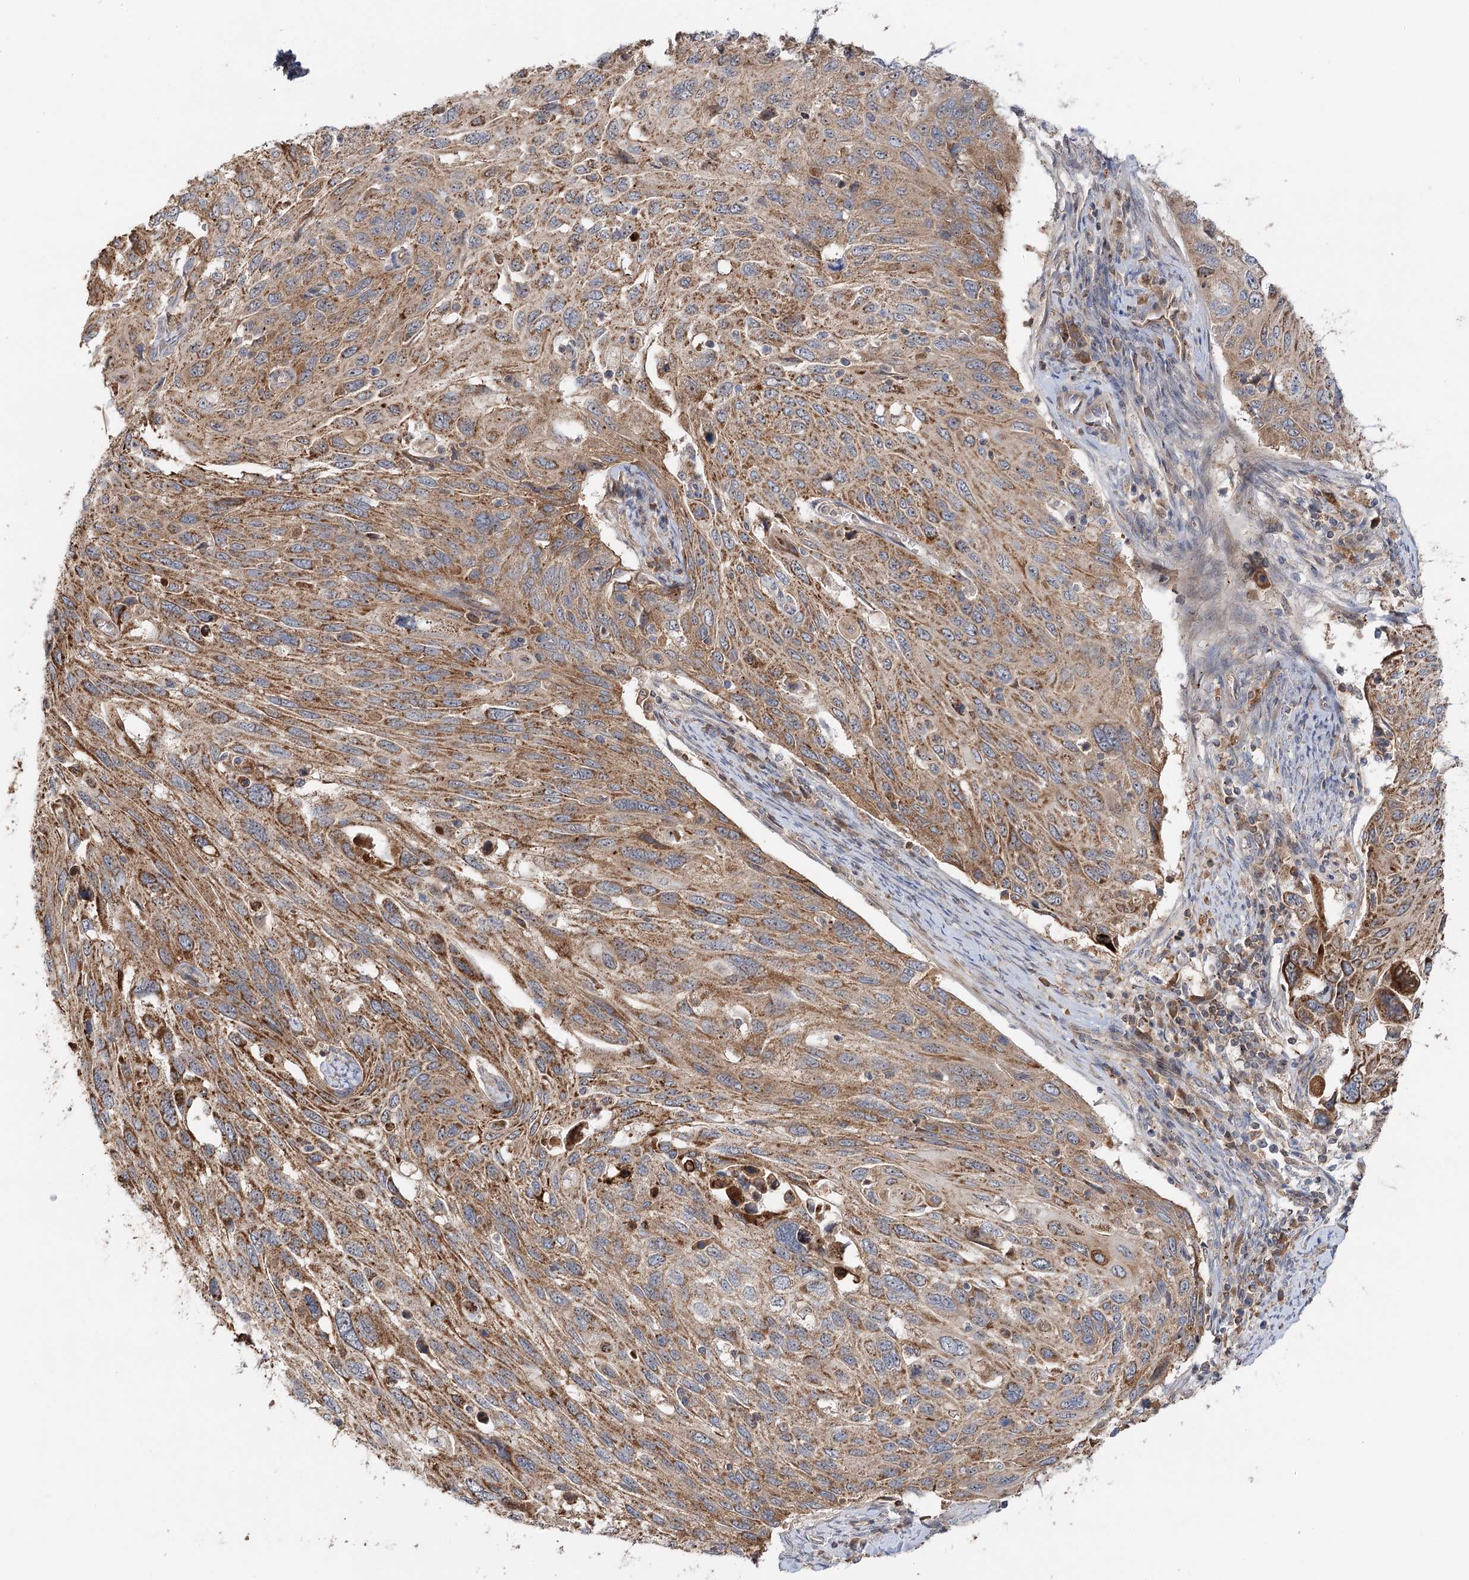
{"staining": {"intensity": "moderate", "quantity": ">75%", "location": "cytoplasmic/membranous"}, "tissue": "cervical cancer", "cell_type": "Tumor cells", "image_type": "cancer", "snomed": [{"axis": "morphology", "description": "Squamous cell carcinoma, NOS"}, {"axis": "topography", "description": "Cervix"}], "caption": "Cervical cancer (squamous cell carcinoma) stained with DAB (3,3'-diaminobenzidine) immunohistochemistry displays medium levels of moderate cytoplasmic/membranous expression in about >75% of tumor cells. Using DAB (brown) and hematoxylin (blue) stains, captured at high magnification using brightfield microscopy.", "gene": "RAPGEF6", "patient": {"sex": "female", "age": 70}}